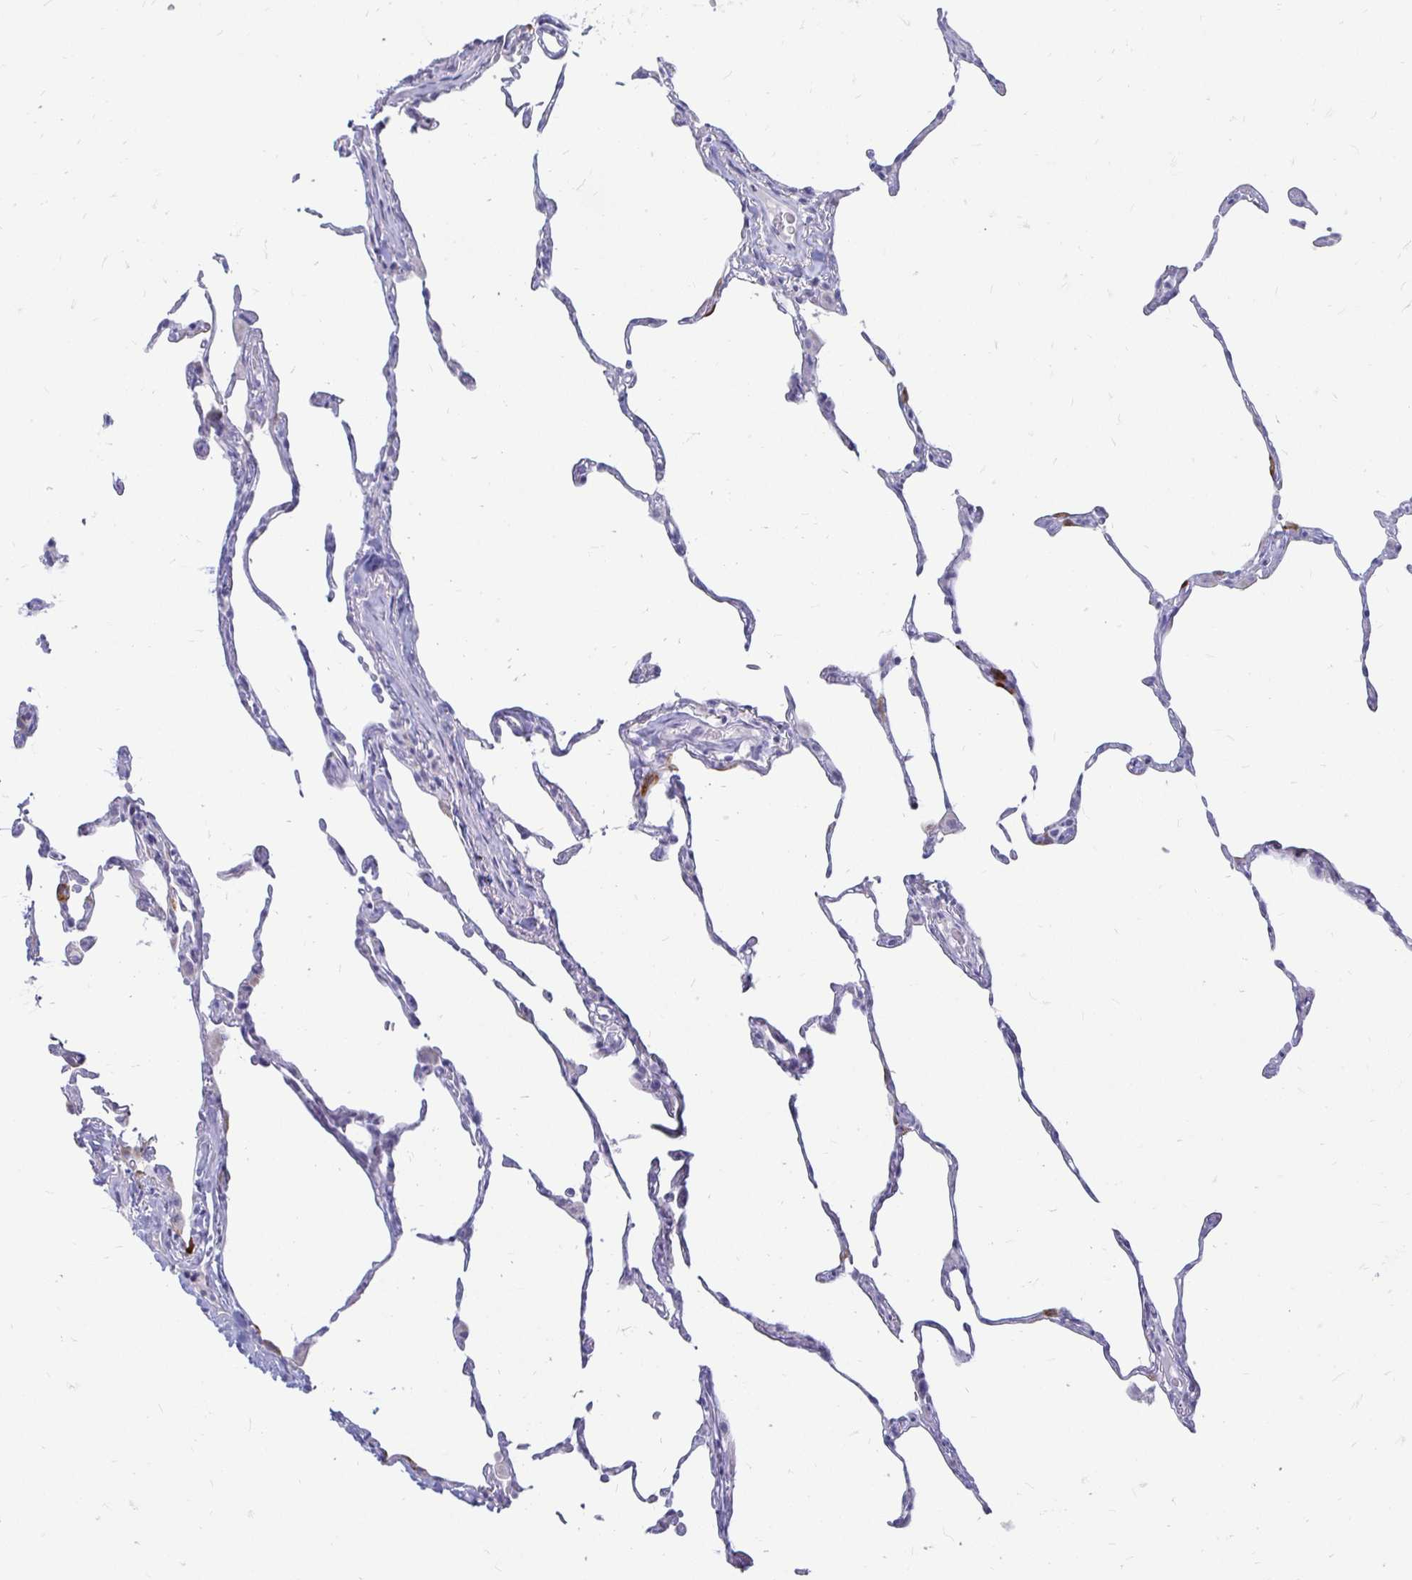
{"staining": {"intensity": "negative", "quantity": "none", "location": "none"}, "tissue": "lung", "cell_type": "Alveolar cells", "image_type": "normal", "snomed": [{"axis": "morphology", "description": "Normal tissue, NOS"}, {"axis": "topography", "description": "Lung"}], "caption": "Lung stained for a protein using immunohistochemistry (IHC) exhibits no expression alveolar cells.", "gene": "PEG10", "patient": {"sex": "female", "age": 57}}